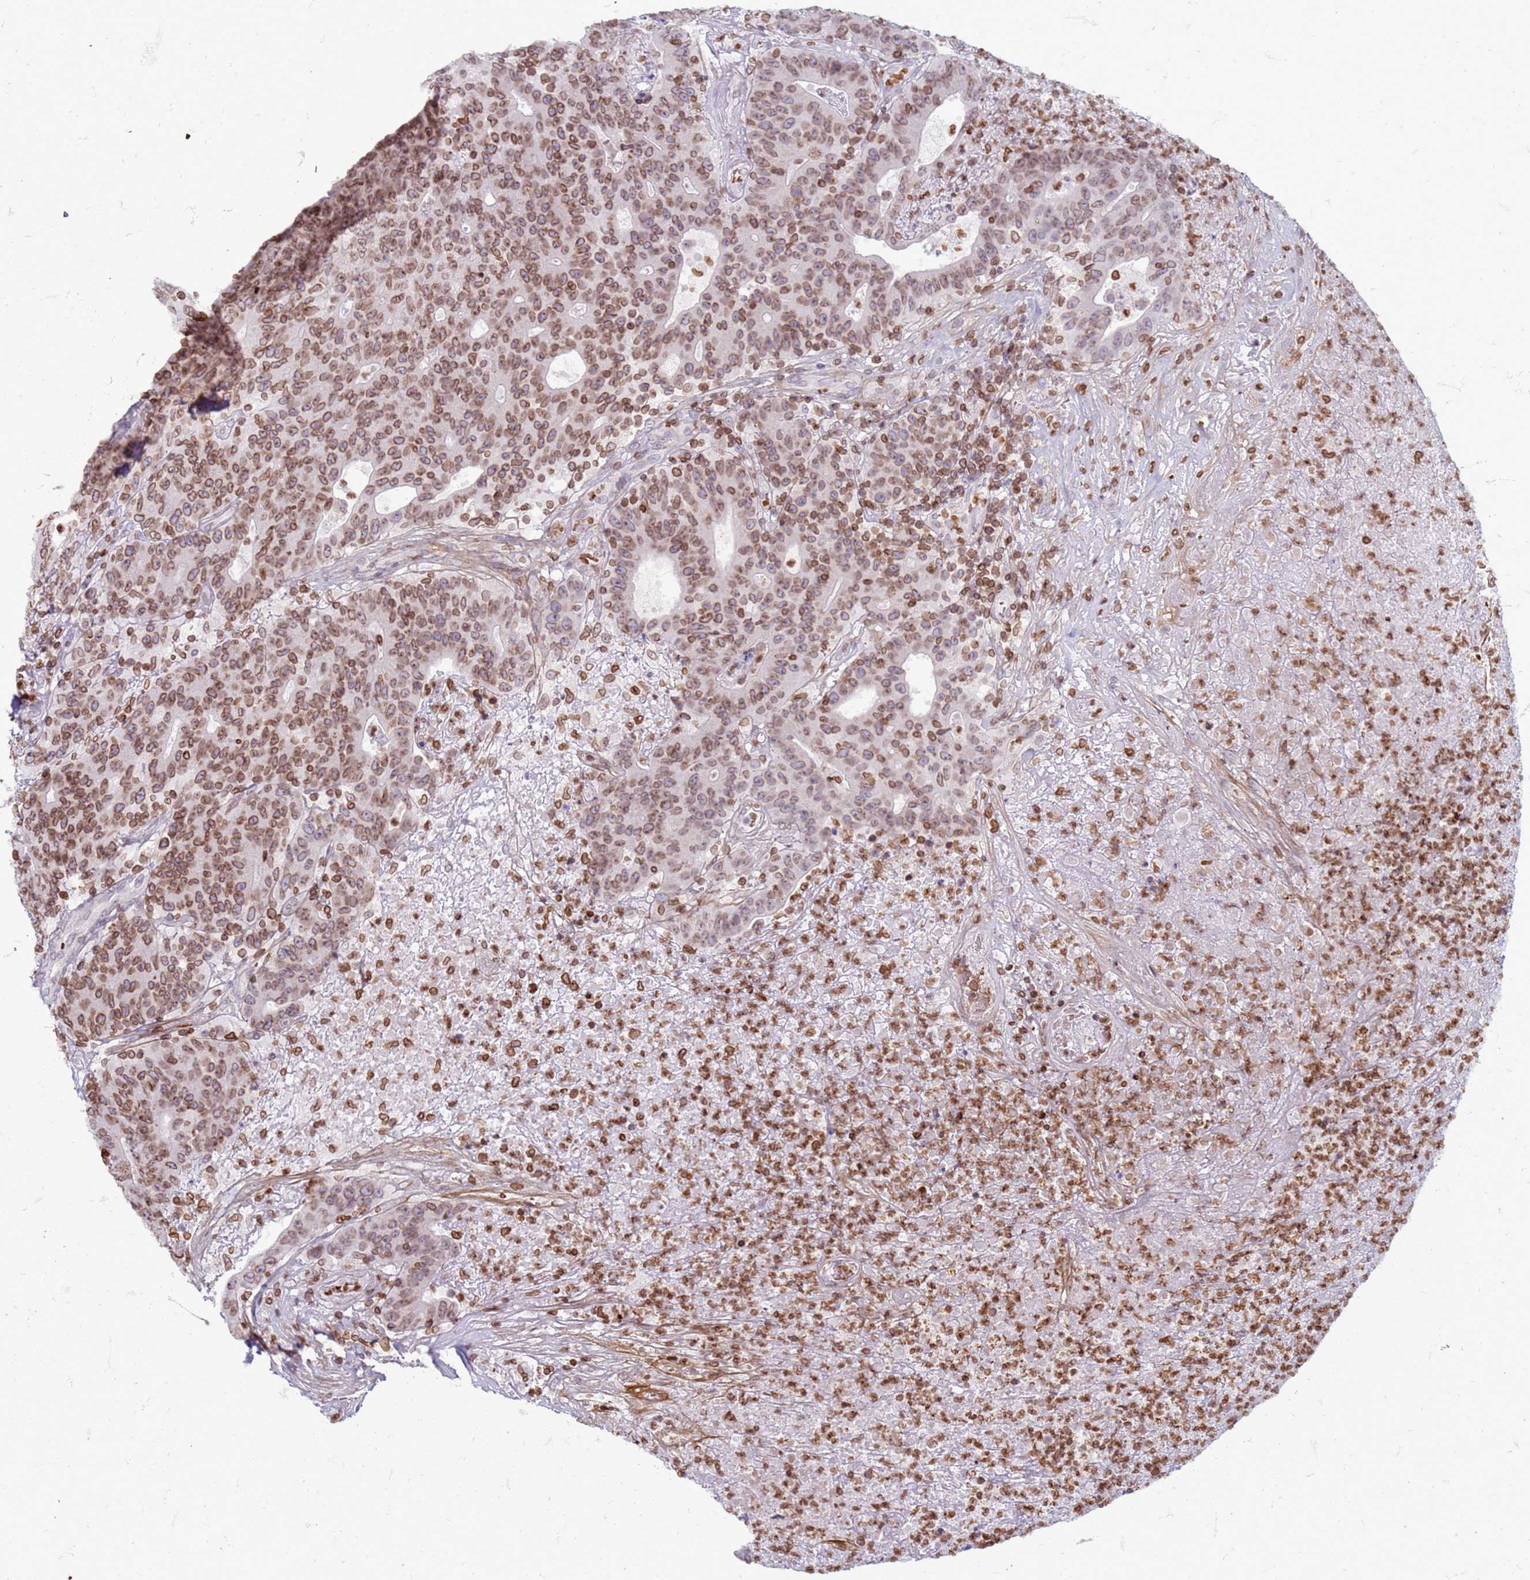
{"staining": {"intensity": "moderate", "quantity": ">75%", "location": "cytoplasmic/membranous,nuclear"}, "tissue": "colorectal cancer", "cell_type": "Tumor cells", "image_type": "cancer", "snomed": [{"axis": "morphology", "description": "Adenocarcinoma, NOS"}, {"axis": "topography", "description": "Colon"}], "caption": "A high-resolution histopathology image shows IHC staining of colorectal adenocarcinoma, which demonstrates moderate cytoplasmic/membranous and nuclear positivity in approximately >75% of tumor cells.", "gene": "METTL25B", "patient": {"sex": "female", "age": 75}}